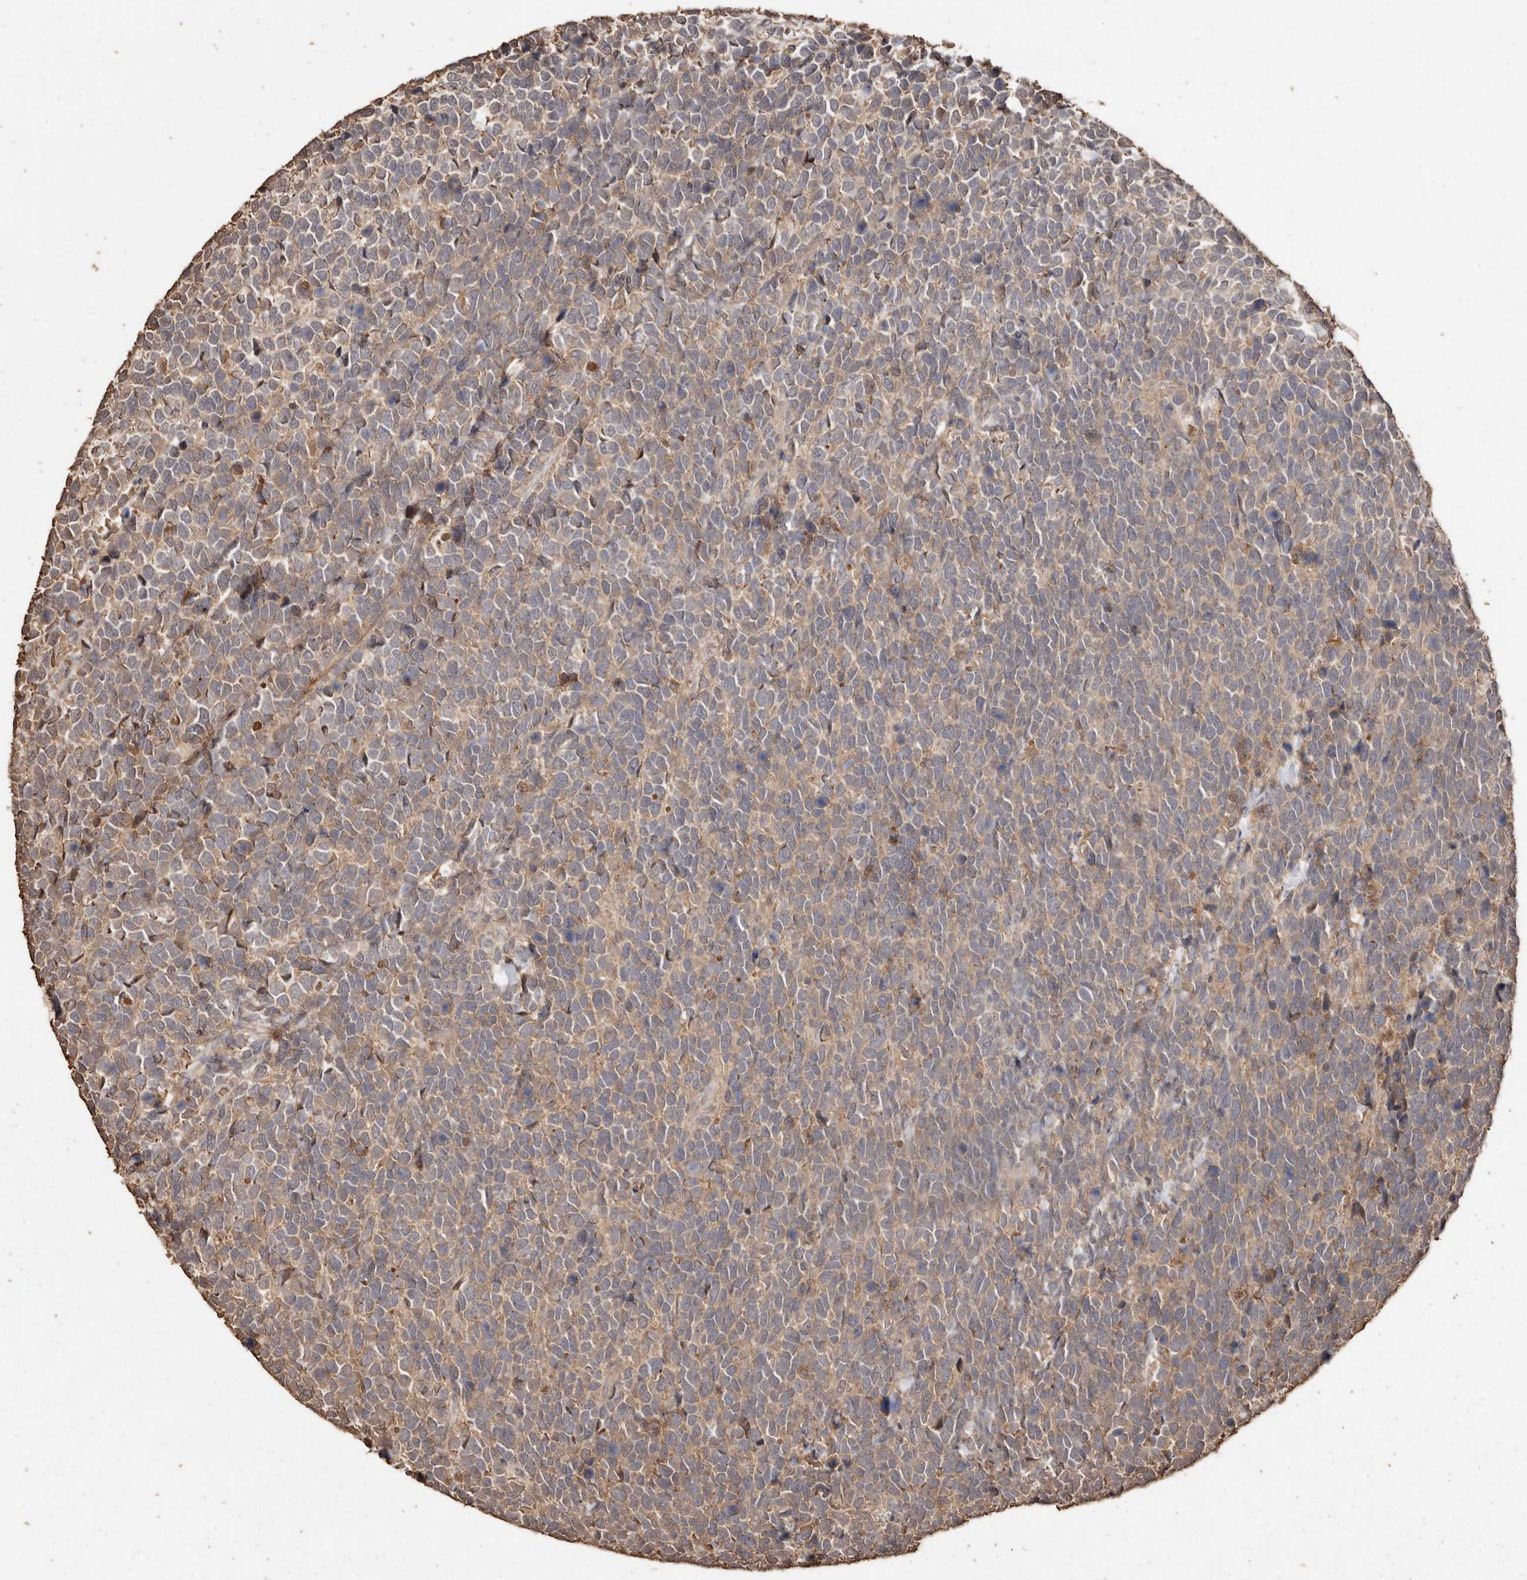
{"staining": {"intensity": "weak", "quantity": ">75%", "location": "cytoplasmic/membranous"}, "tissue": "urothelial cancer", "cell_type": "Tumor cells", "image_type": "cancer", "snomed": [{"axis": "morphology", "description": "Urothelial carcinoma, High grade"}, {"axis": "topography", "description": "Urinary bladder"}], "caption": "This micrograph reveals IHC staining of human urothelial carcinoma (high-grade), with low weak cytoplasmic/membranous positivity in approximately >75% of tumor cells.", "gene": "PKDCC", "patient": {"sex": "female", "age": 82}}